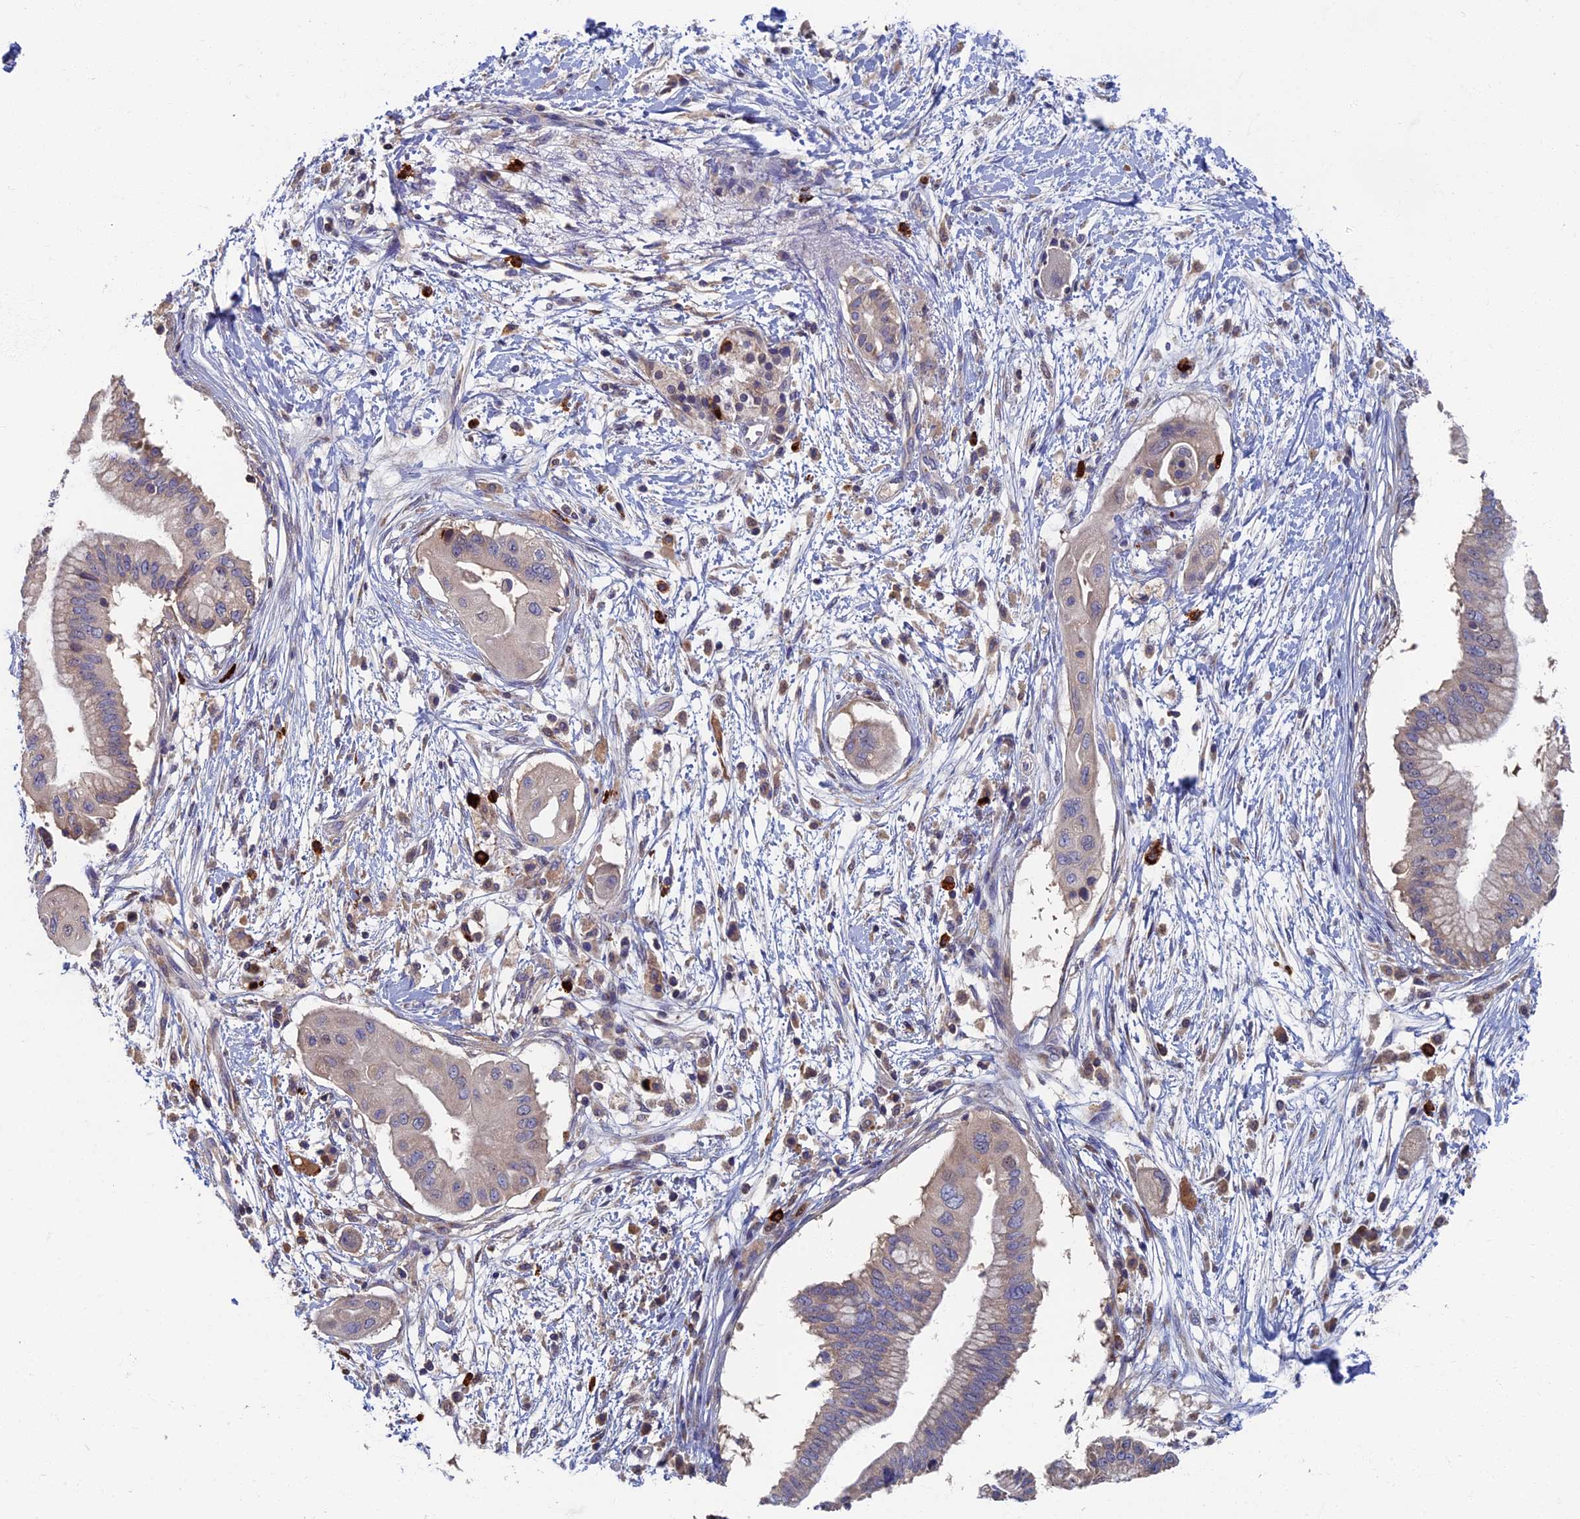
{"staining": {"intensity": "weak", "quantity": "<25%", "location": "cytoplasmic/membranous"}, "tissue": "pancreatic cancer", "cell_type": "Tumor cells", "image_type": "cancer", "snomed": [{"axis": "morphology", "description": "Adenocarcinoma, NOS"}, {"axis": "topography", "description": "Pancreas"}], "caption": "Tumor cells are negative for brown protein staining in pancreatic cancer. Nuclei are stained in blue.", "gene": "TNK2", "patient": {"sex": "male", "age": 68}}